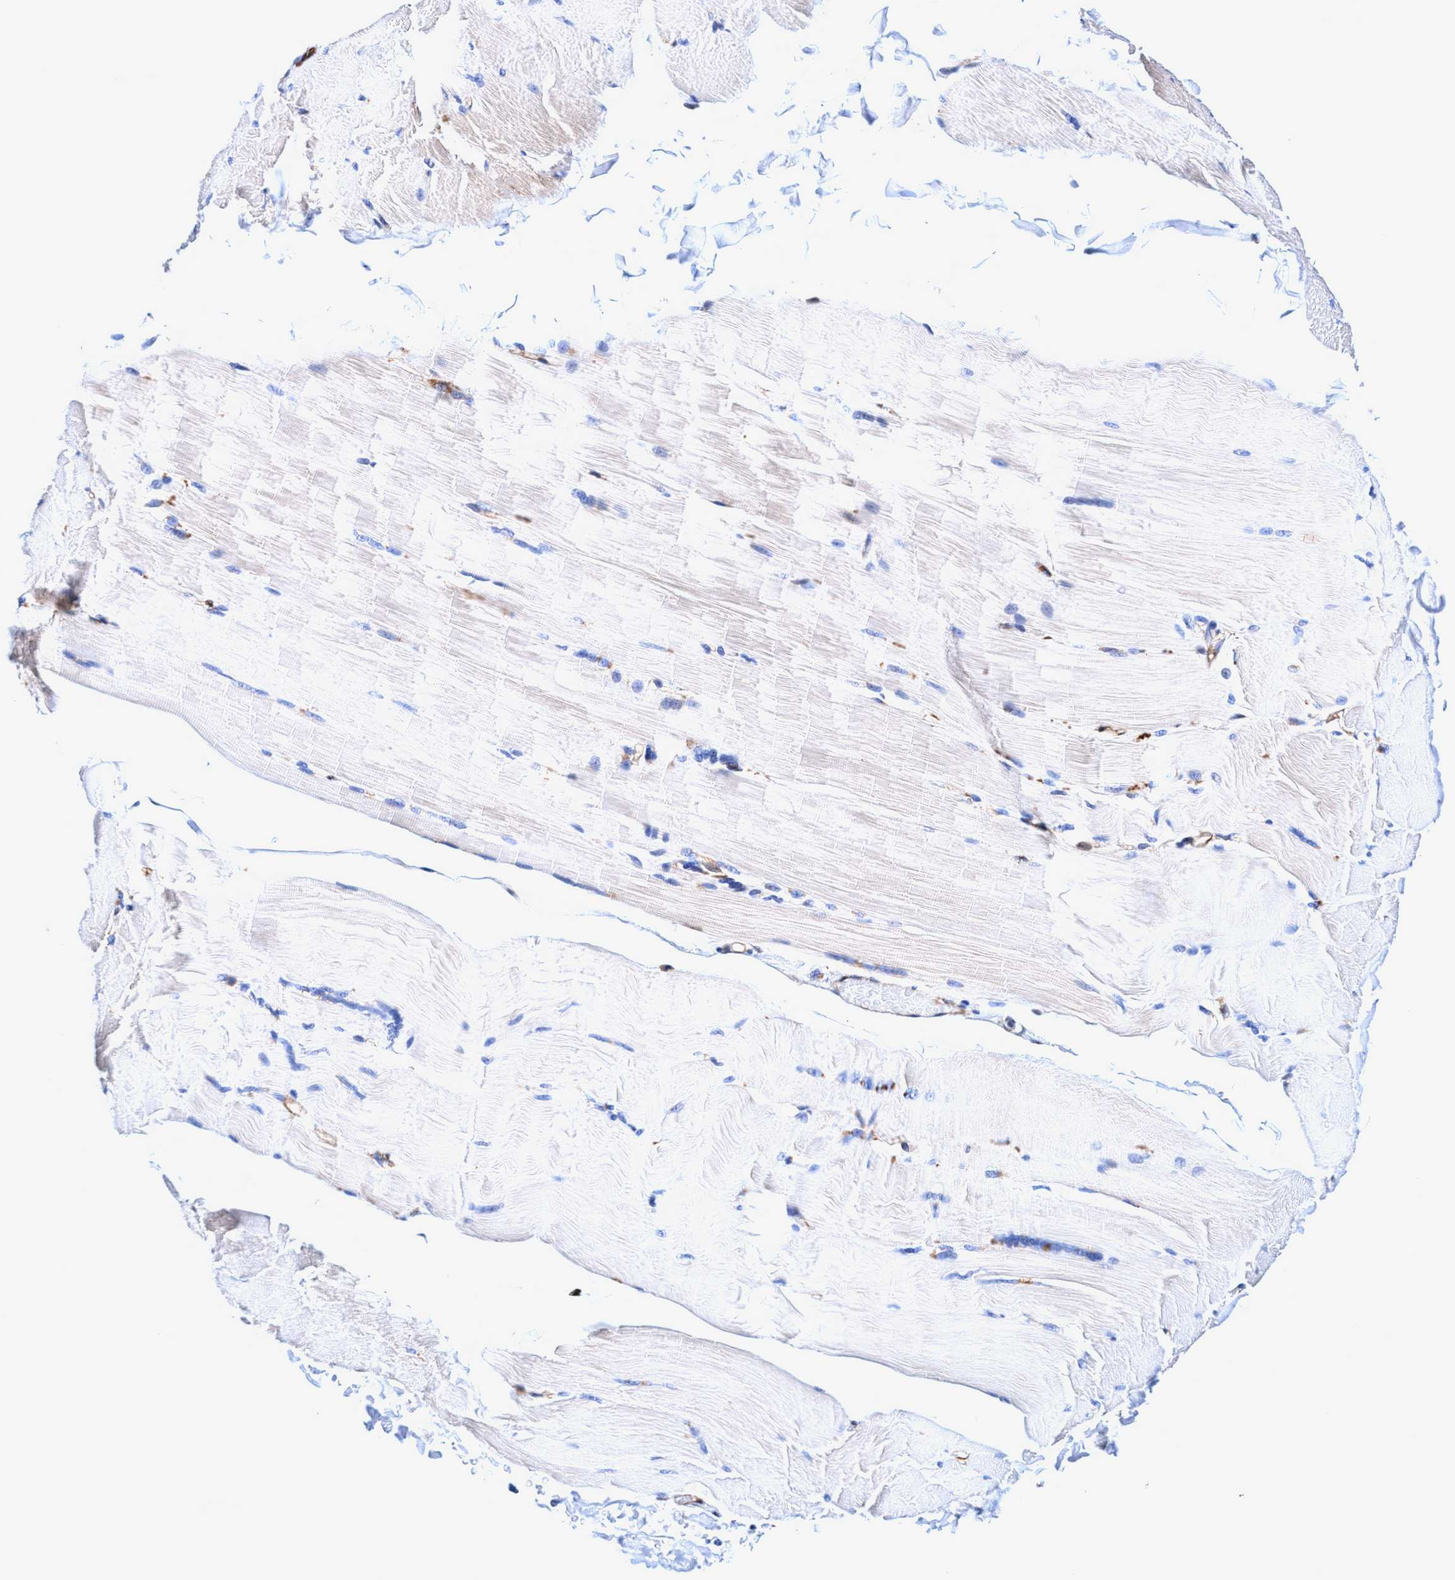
{"staining": {"intensity": "negative", "quantity": "none", "location": "none"}, "tissue": "skeletal muscle", "cell_type": "Myocytes", "image_type": "normal", "snomed": [{"axis": "morphology", "description": "Normal tissue, NOS"}, {"axis": "topography", "description": "Skin"}, {"axis": "topography", "description": "Skeletal muscle"}], "caption": "Image shows no significant protein expression in myocytes of normal skeletal muscle. (Stains: DAB IHC with hematoxylin counter stain, Microscopy: brightfield microscopy at high magnification).", "gene": "UBALD2", "patient": {"sex": "male", "age": 83}}